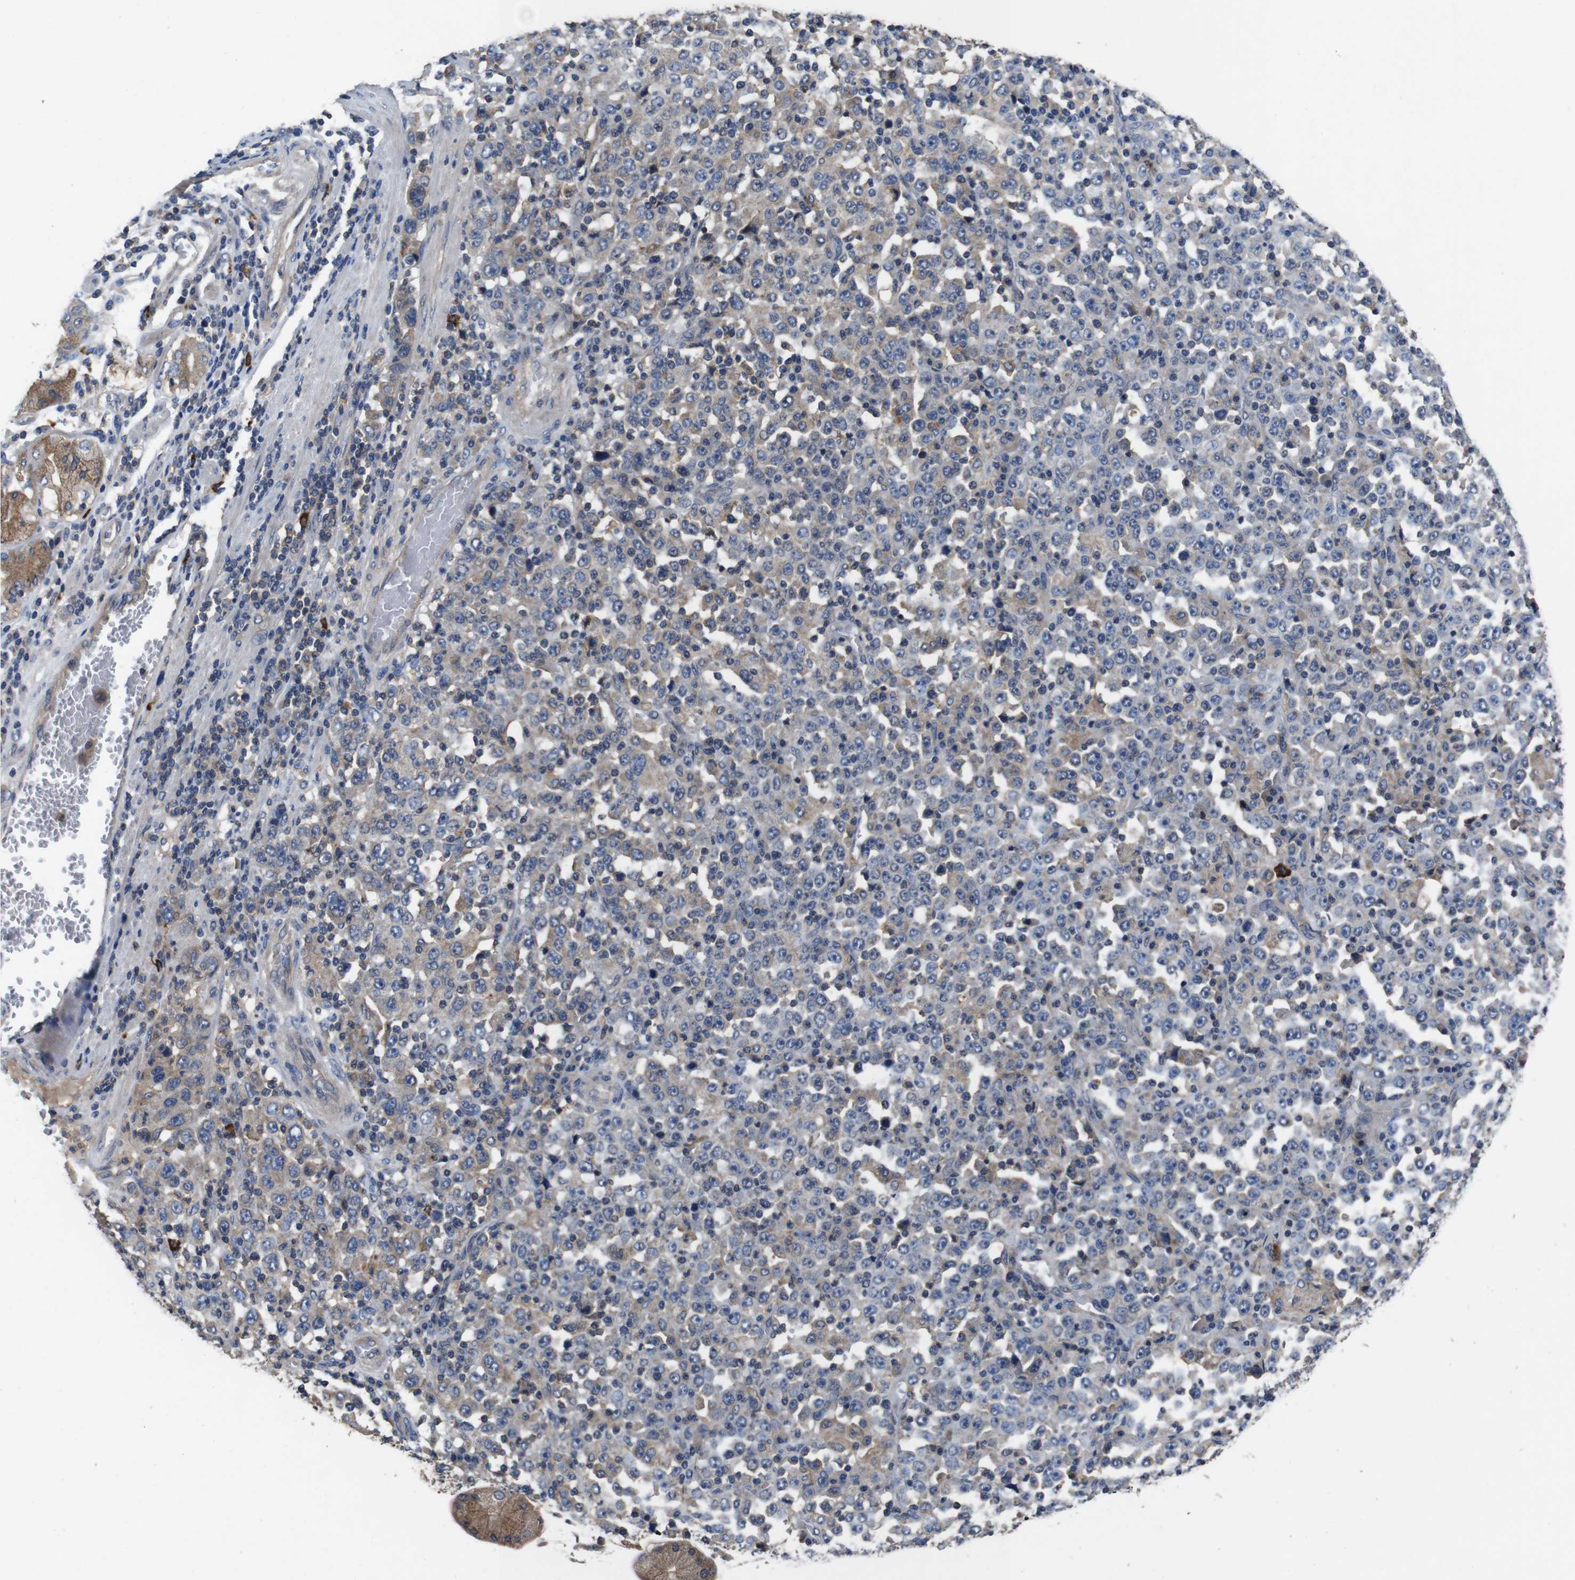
{"staining": {"intensity": "weak", "quantity": "25%-75%", "location": "cytoplasmic/membranous"}, "tissue": "stomach cancer", "cell_type": "Tumor cells", "image_type": "cancer", "snomed": [{"axis": "morphology", "description": "Normal tissue, NOS"}, {"axis": "morphology", "description": "Adenocarcinoma, NOS"}, {"axis": "topography", "description": "Stomach, upper"}, {"axis": "topography", "description": "Stomach"}], "caption": "This micrograph shows immunohistochemistry (IHC) staining of human stomach adenocarcinoma, with low weak cytoplasmic/membranous positivity in about 25%-75% of tumor cells.", "gene": "GLIPR1", "patient": {"sex": "male", "age": 59}}